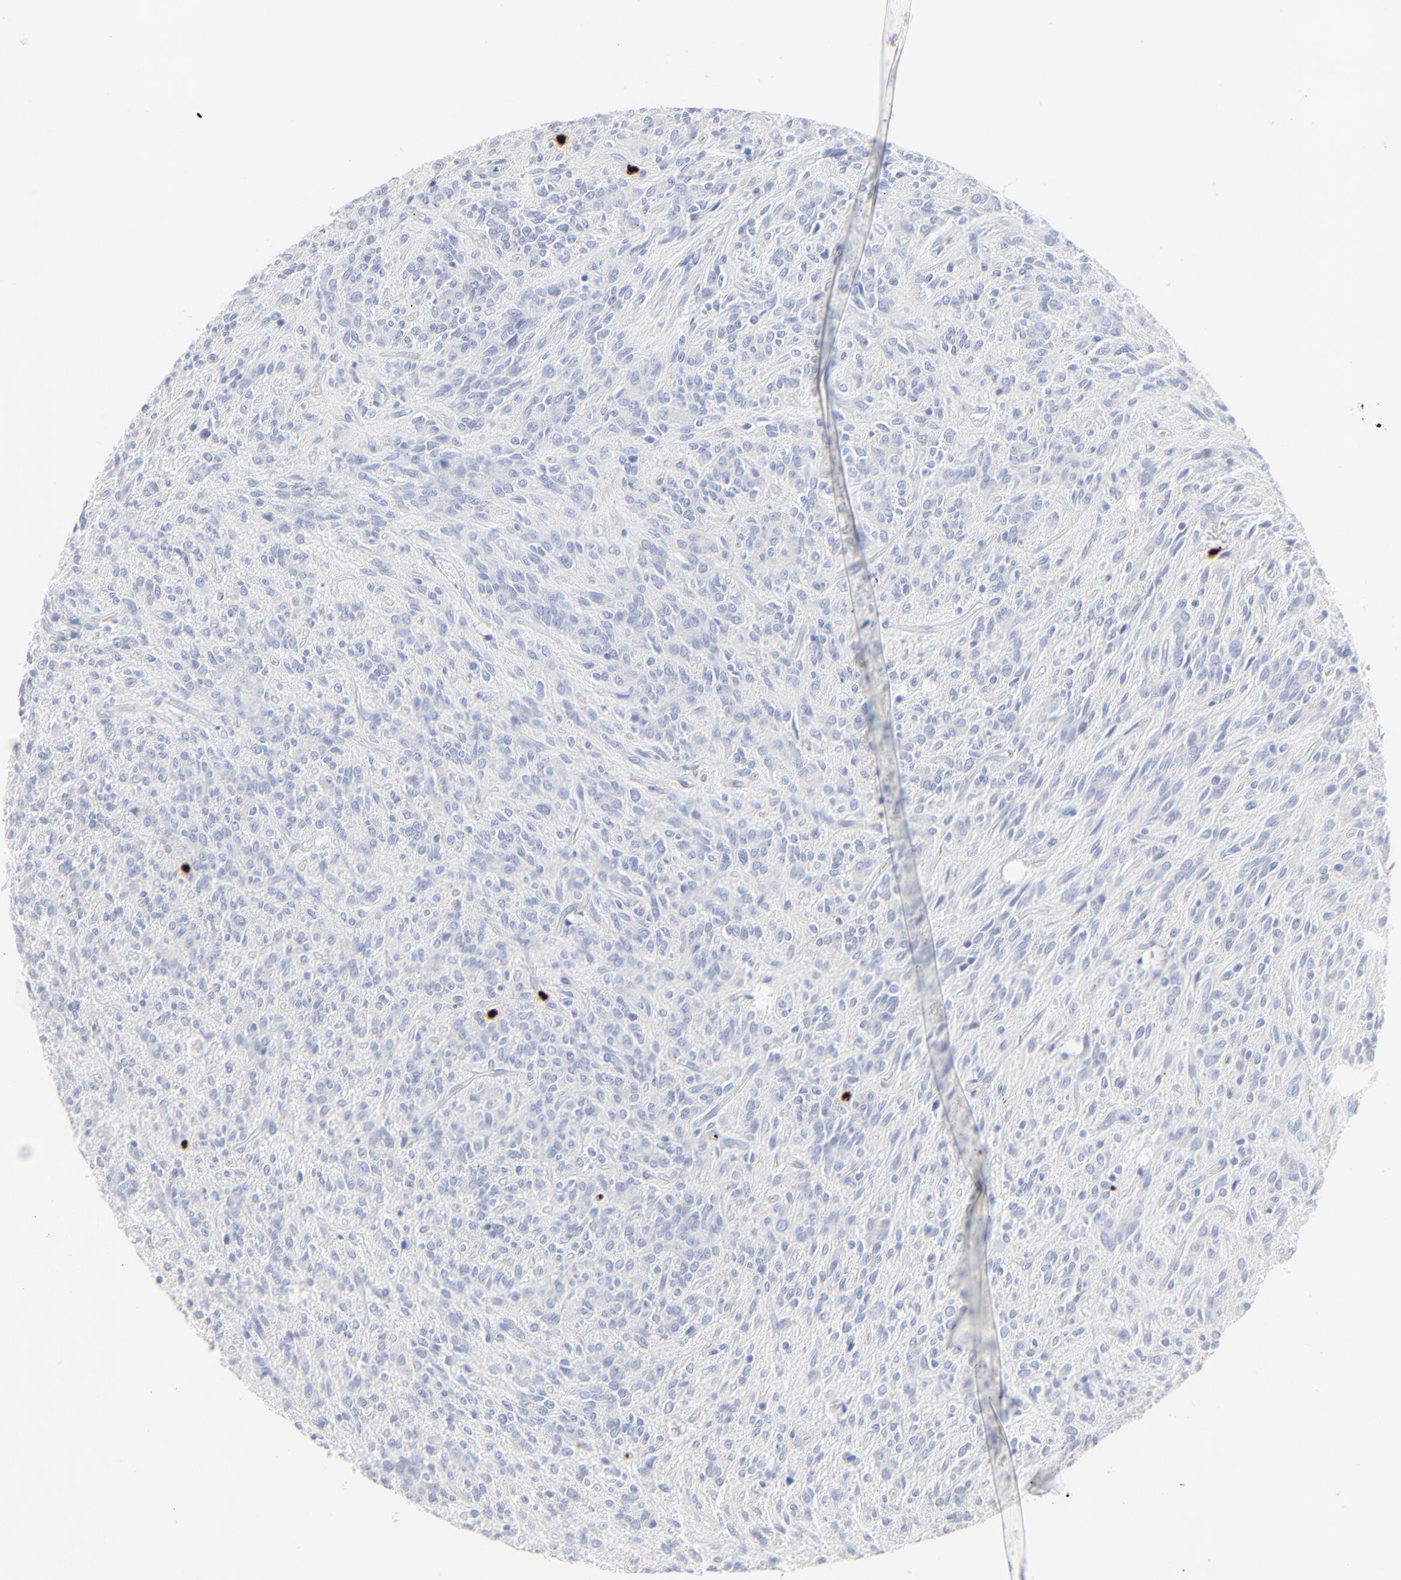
{"staining": {"intensity": "negative", "quantity": "none", "location": "none"}, "tissue": "glioma", "cell_type": "Tumor cells", "image_type": "cancer", "snomed": [{"axis": "morphology", "description": "Glioma, malignant, Low grade"}, {"axis": "topography", "description": "Brain"}], "caption": "Tumor cells are negative for brown protein staining in glioma.", "gene": "LCN2", "patient": {"sex": "female", "age": 15}}